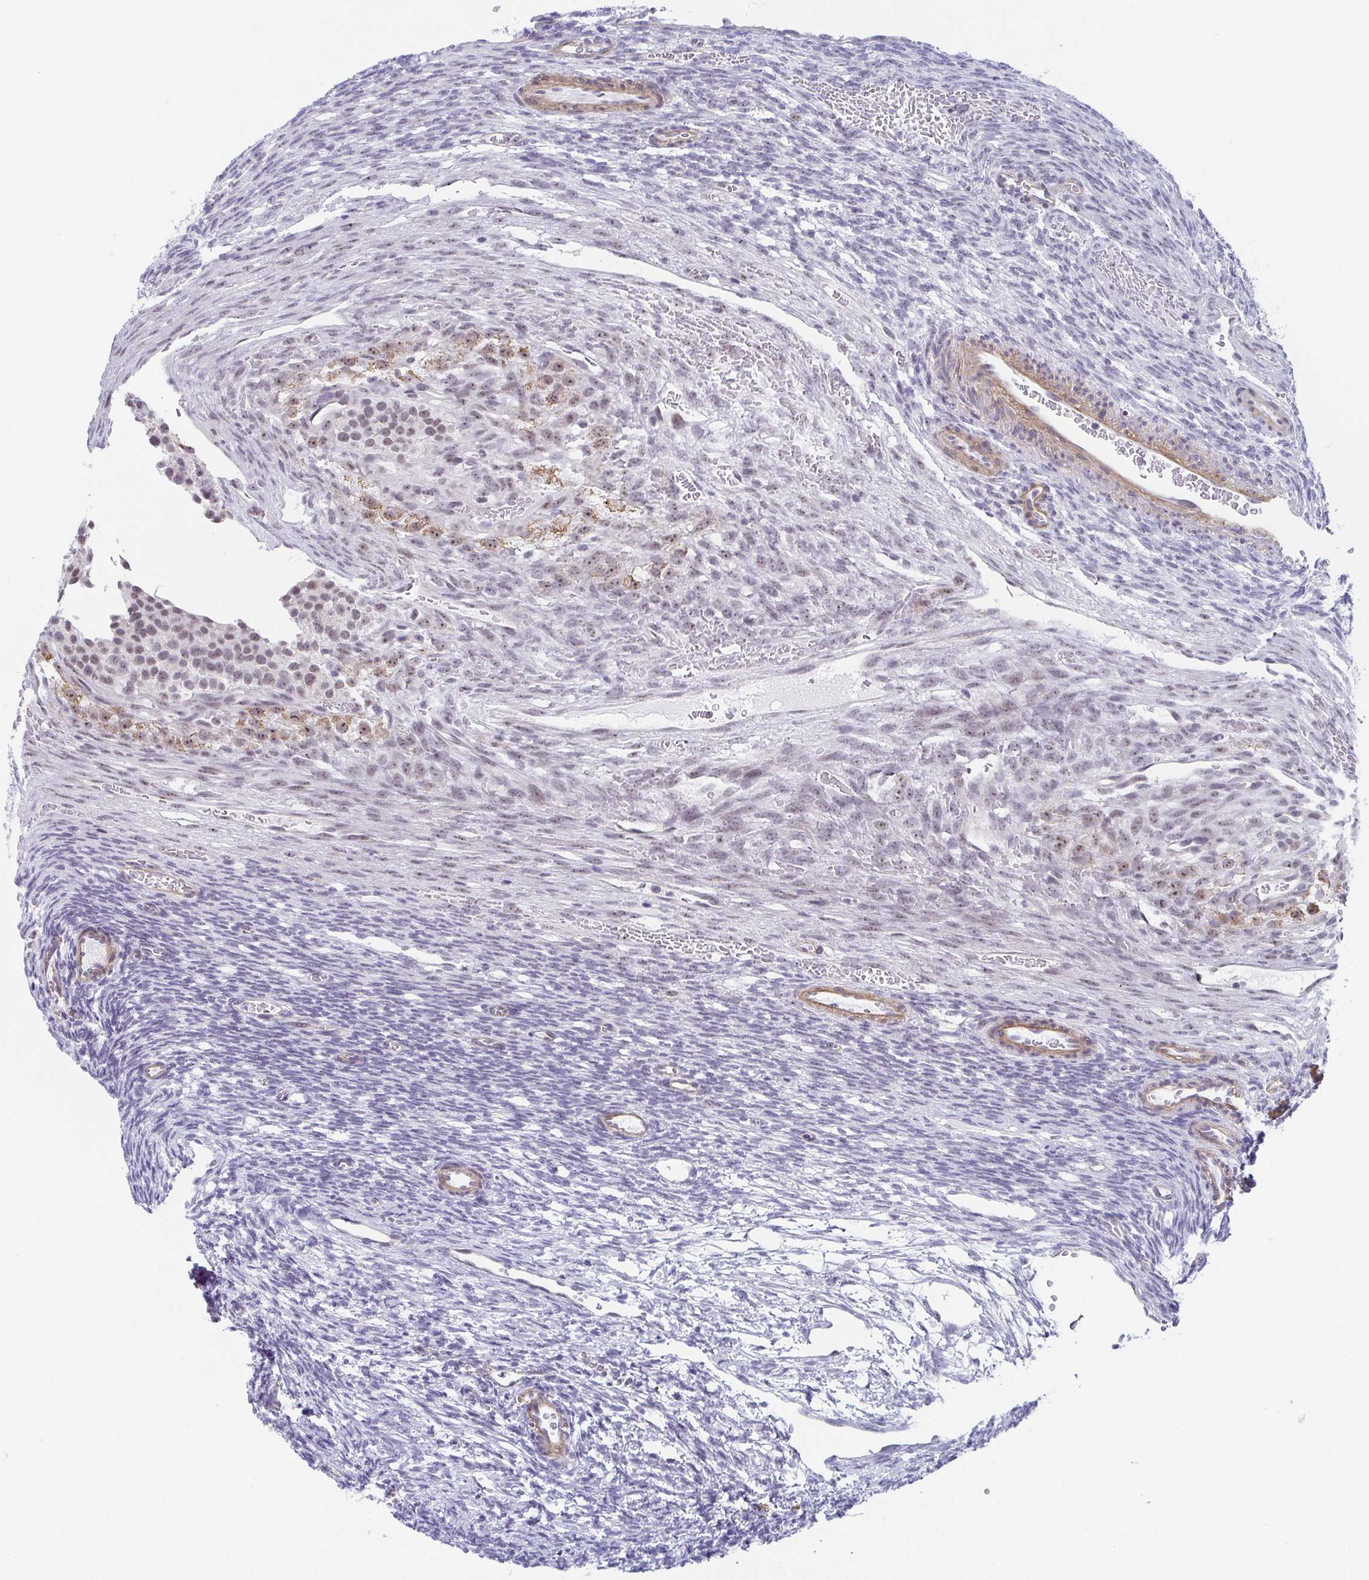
{"staining": {"intensity": "negative", "quantity": "none", "location": "none"}, "tissue": "ovary", "cell_type": "Follicle cells", "image_type": "normal", "snomed": [{"axis": "morphology", "description": "Normal tissue, NOS"}, {"axis": "topography", "description": "Ovary"}], "caption": "The immunohistochemistry image has no significant positivity in follicle cells of ovary. Nuclei are stained in blue.", "gene": "EXOSC7", "patient": {"sex": "female", "age": 34}}